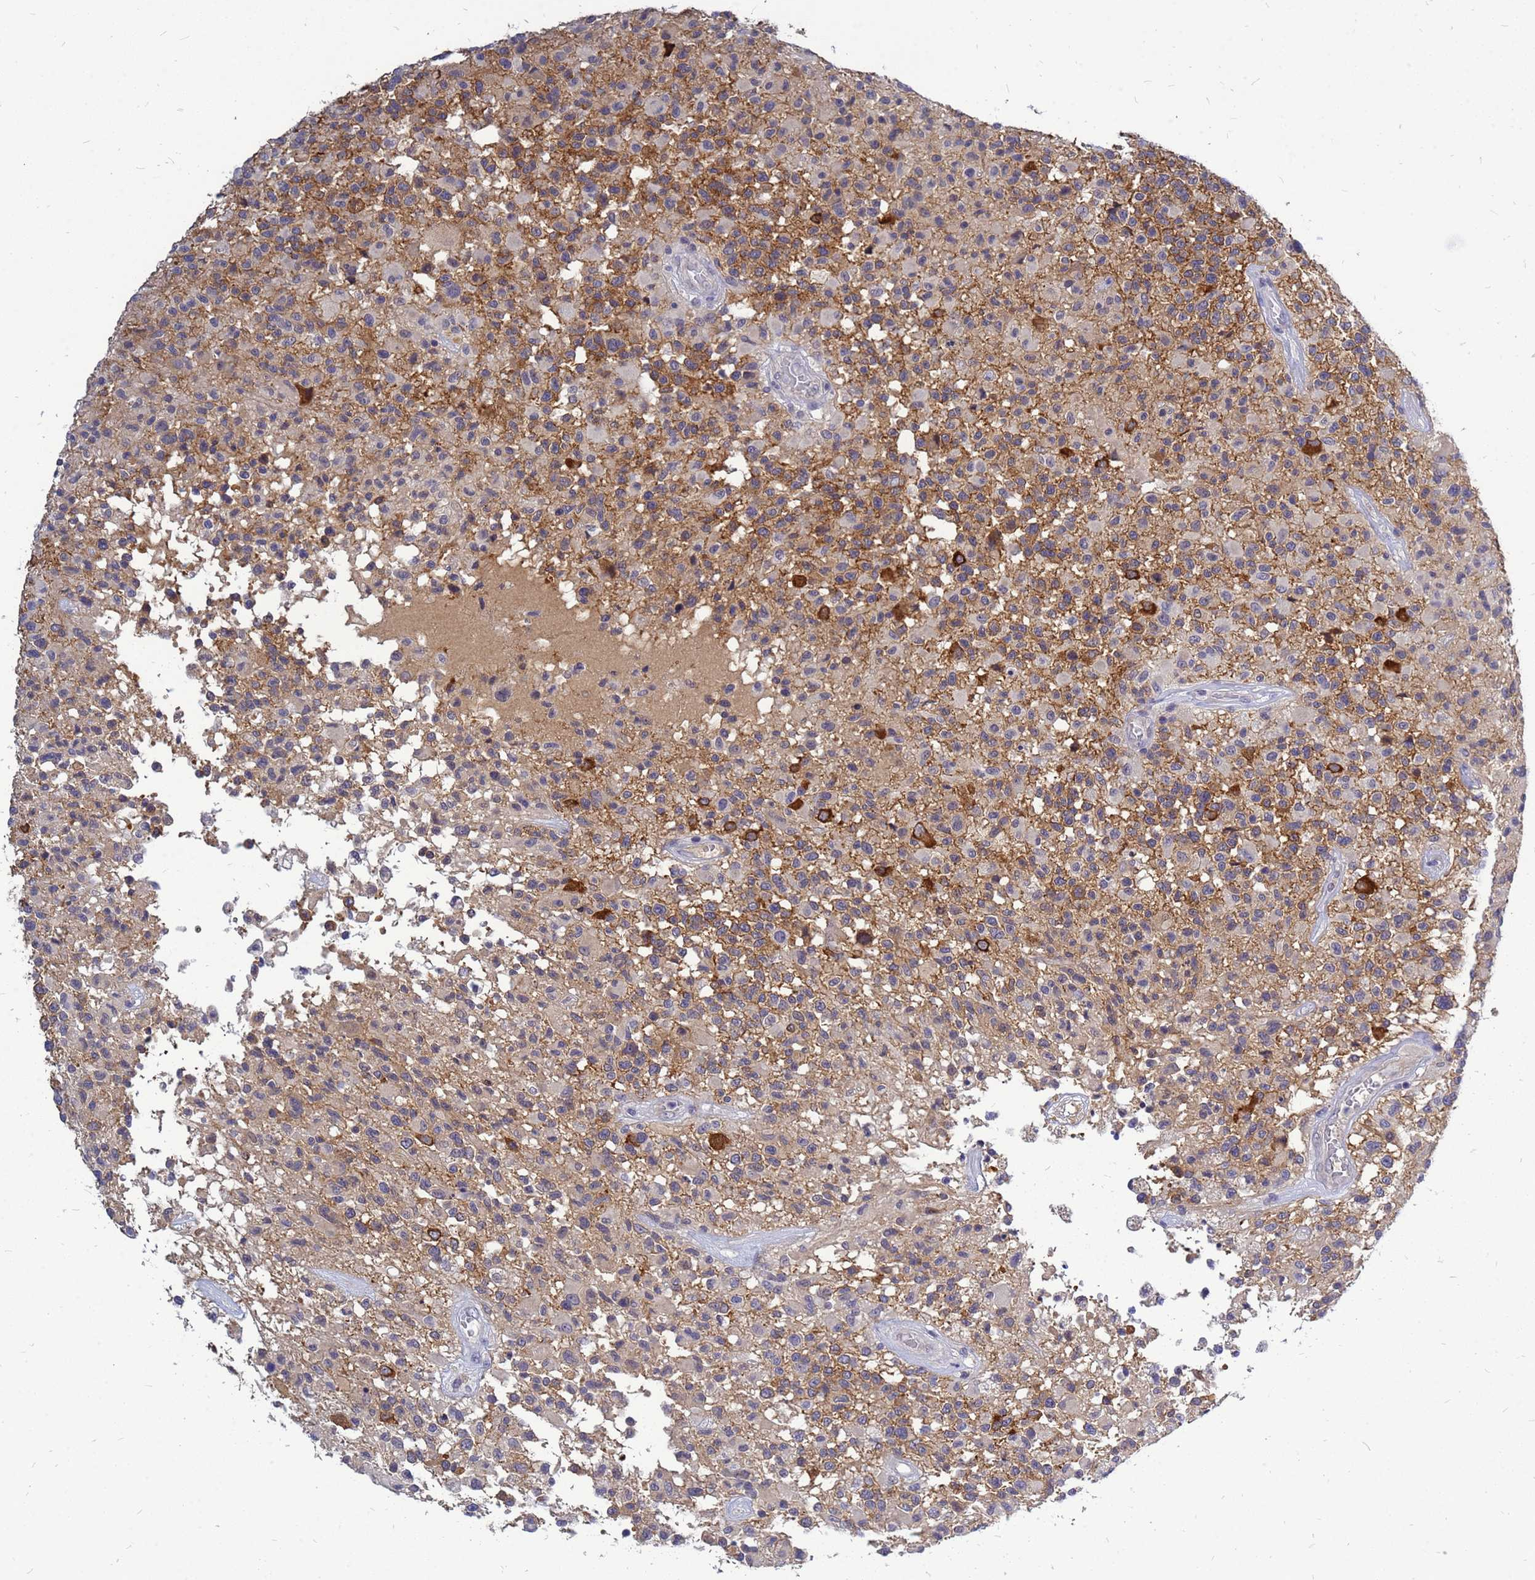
{"staining": {"intensity": "moderate", "quantity": "<25%", "location": "cytoplasmic/membranous"}, "tissue": "glioma", "cell_type": "Tumor cells", "image_type": "cancer", "snomed": [{"axis": "morphology", "description": "Glioma, malignant, High grade"}, {"axis": "morphology", "description": "Glioblastoma, NOS"}, {"axis": "topography", "description": "Brain"}], "caption": "About <25% of tumor cells in glioma exhibit moderate cytoplasmic/membranous protein expression as visualized by brown immunohistochemical staining.", "gene": "SRGAP3", "patient": {"sex": "male", "age": 60}}